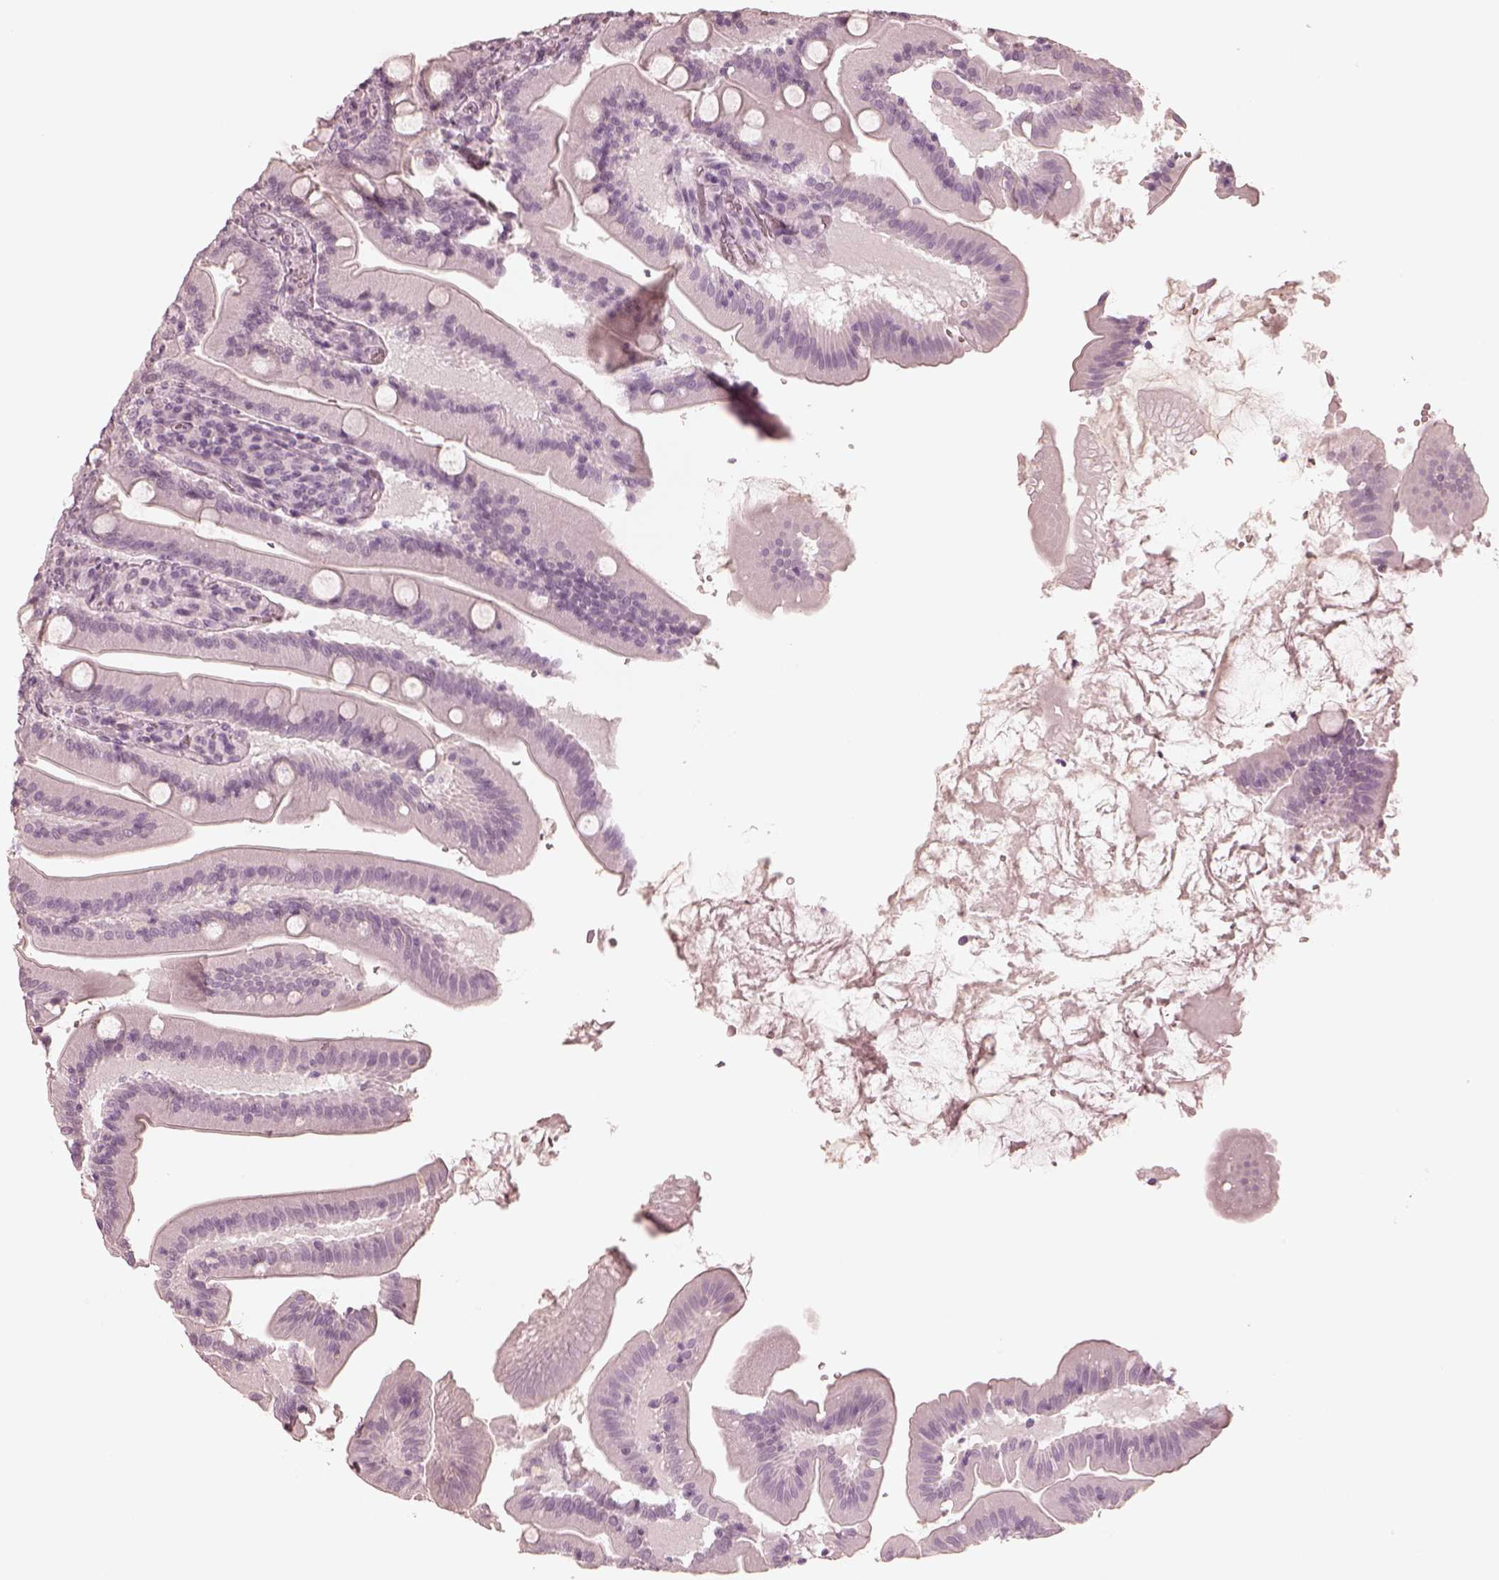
{"staining": {"intensity": "negative", "quantity": "none", "location": "none"}, "tissue": "small intestine", "cell_type": "Glandular cells", "image_type": "normal", "snomed": [{"axis": "morphology", "description": "Normal tissue, NOS"}, {"axis": "topography", "description": "Small intestine"}], "caption": "The histopathology image reveals no staining of glandular cells in unremarkable small intestine.", "gene": "CALR3", "patient": {"sex": "male", "age": 37}}